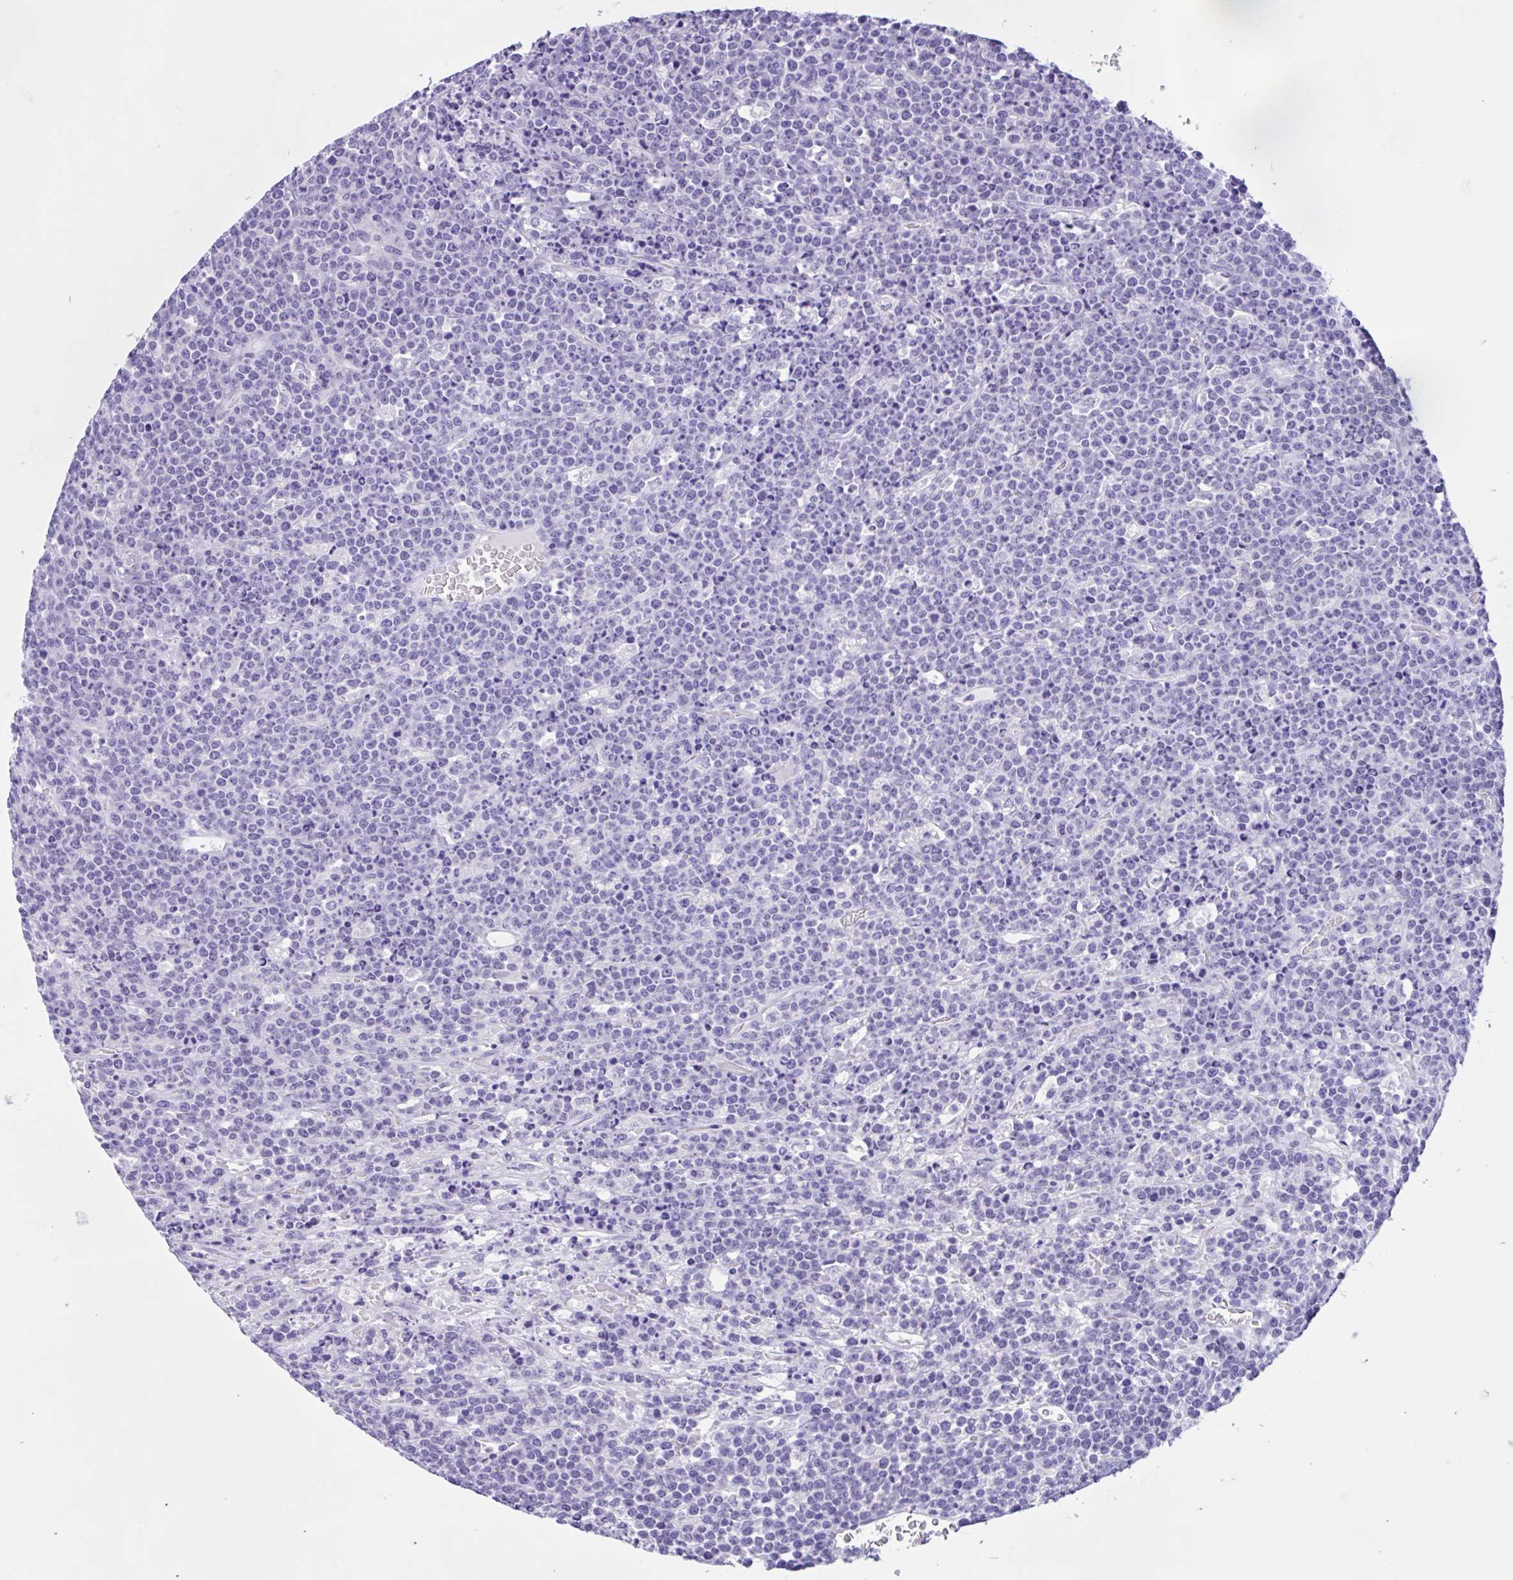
{"staining": {"intensity": "negative", "quantity": "none", "location": "none"}, "tissue": "lymphoma", "cell_type": "Tumor cells", "image_type": "cancer", "snomed": [{"axis": "morphology", "description": "Malignant lymphoma, non-Hodgkin's type, High grade"}, {"axis": "topography", "description": "Ovary"}], "caption": "Human high-grade malignant lymphoma, non-Hodgkin's type stained for a protein using IHC shows no expression in tumor cells.", "gene": "ZNF319", "patient": {"sex": "female", "age": 56}}